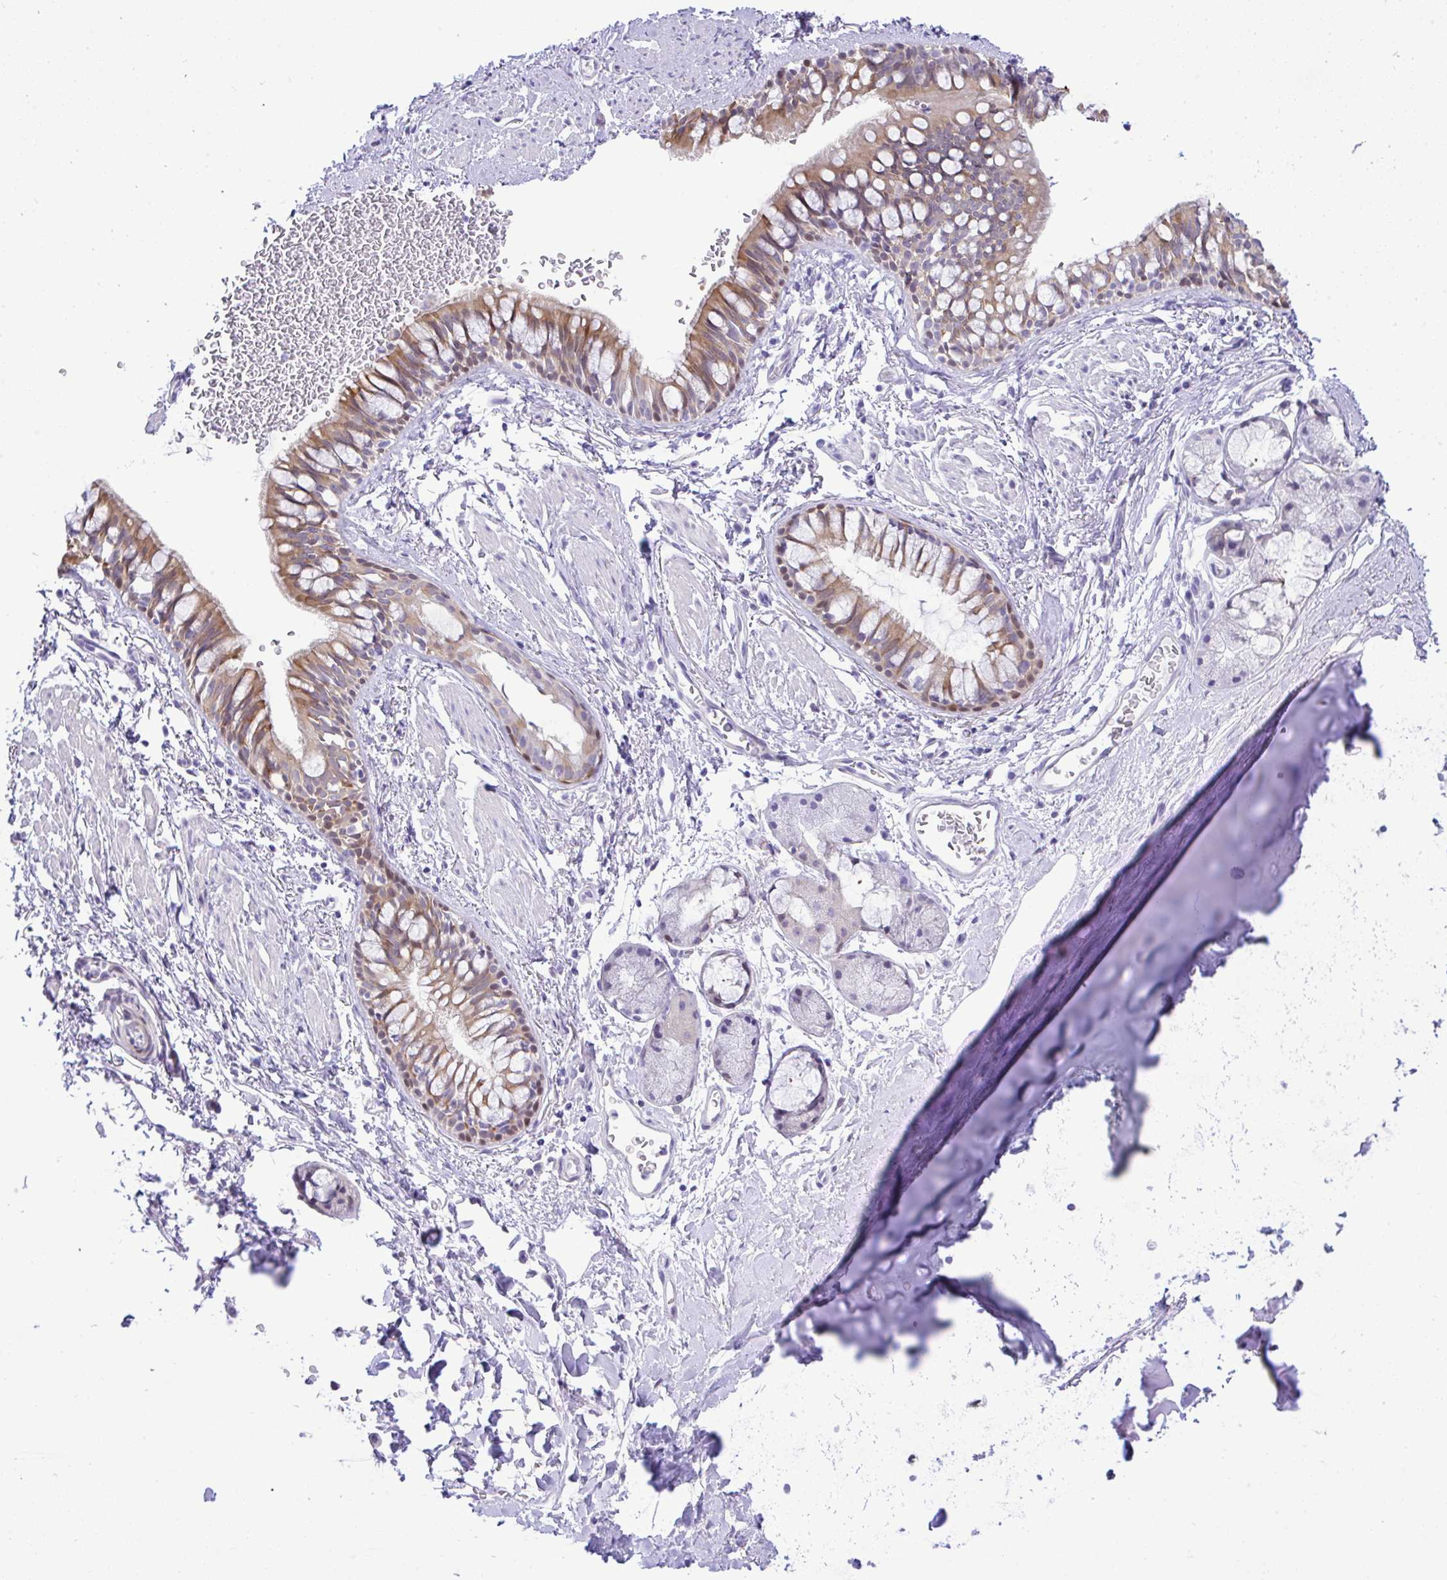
{"staining": {"intensity": "moderate", "quantity": "25%-75%", "location": "cytoplasmic/membranous"}, "tissue": "bronchus", "cell_type": "Respiratory epithelial cells", "image_type": "normal", "snomed": [{"axis": "morphology", "description": "Normal tissue, NOS"}, {"axis": "topography", "description": "Lymph node"}, {"axis": "topography", "description": "Cartilage tissue"}, {"axis": "topography", "description": "Bronchus"}], "caption": "Normal bronchus displays moderate cytoplasmic/membranous staining in about 25%-75% of respiratory epithelial cells.", "gene": "ZNF485", "patient": {"sex": "female", "age": 70}}